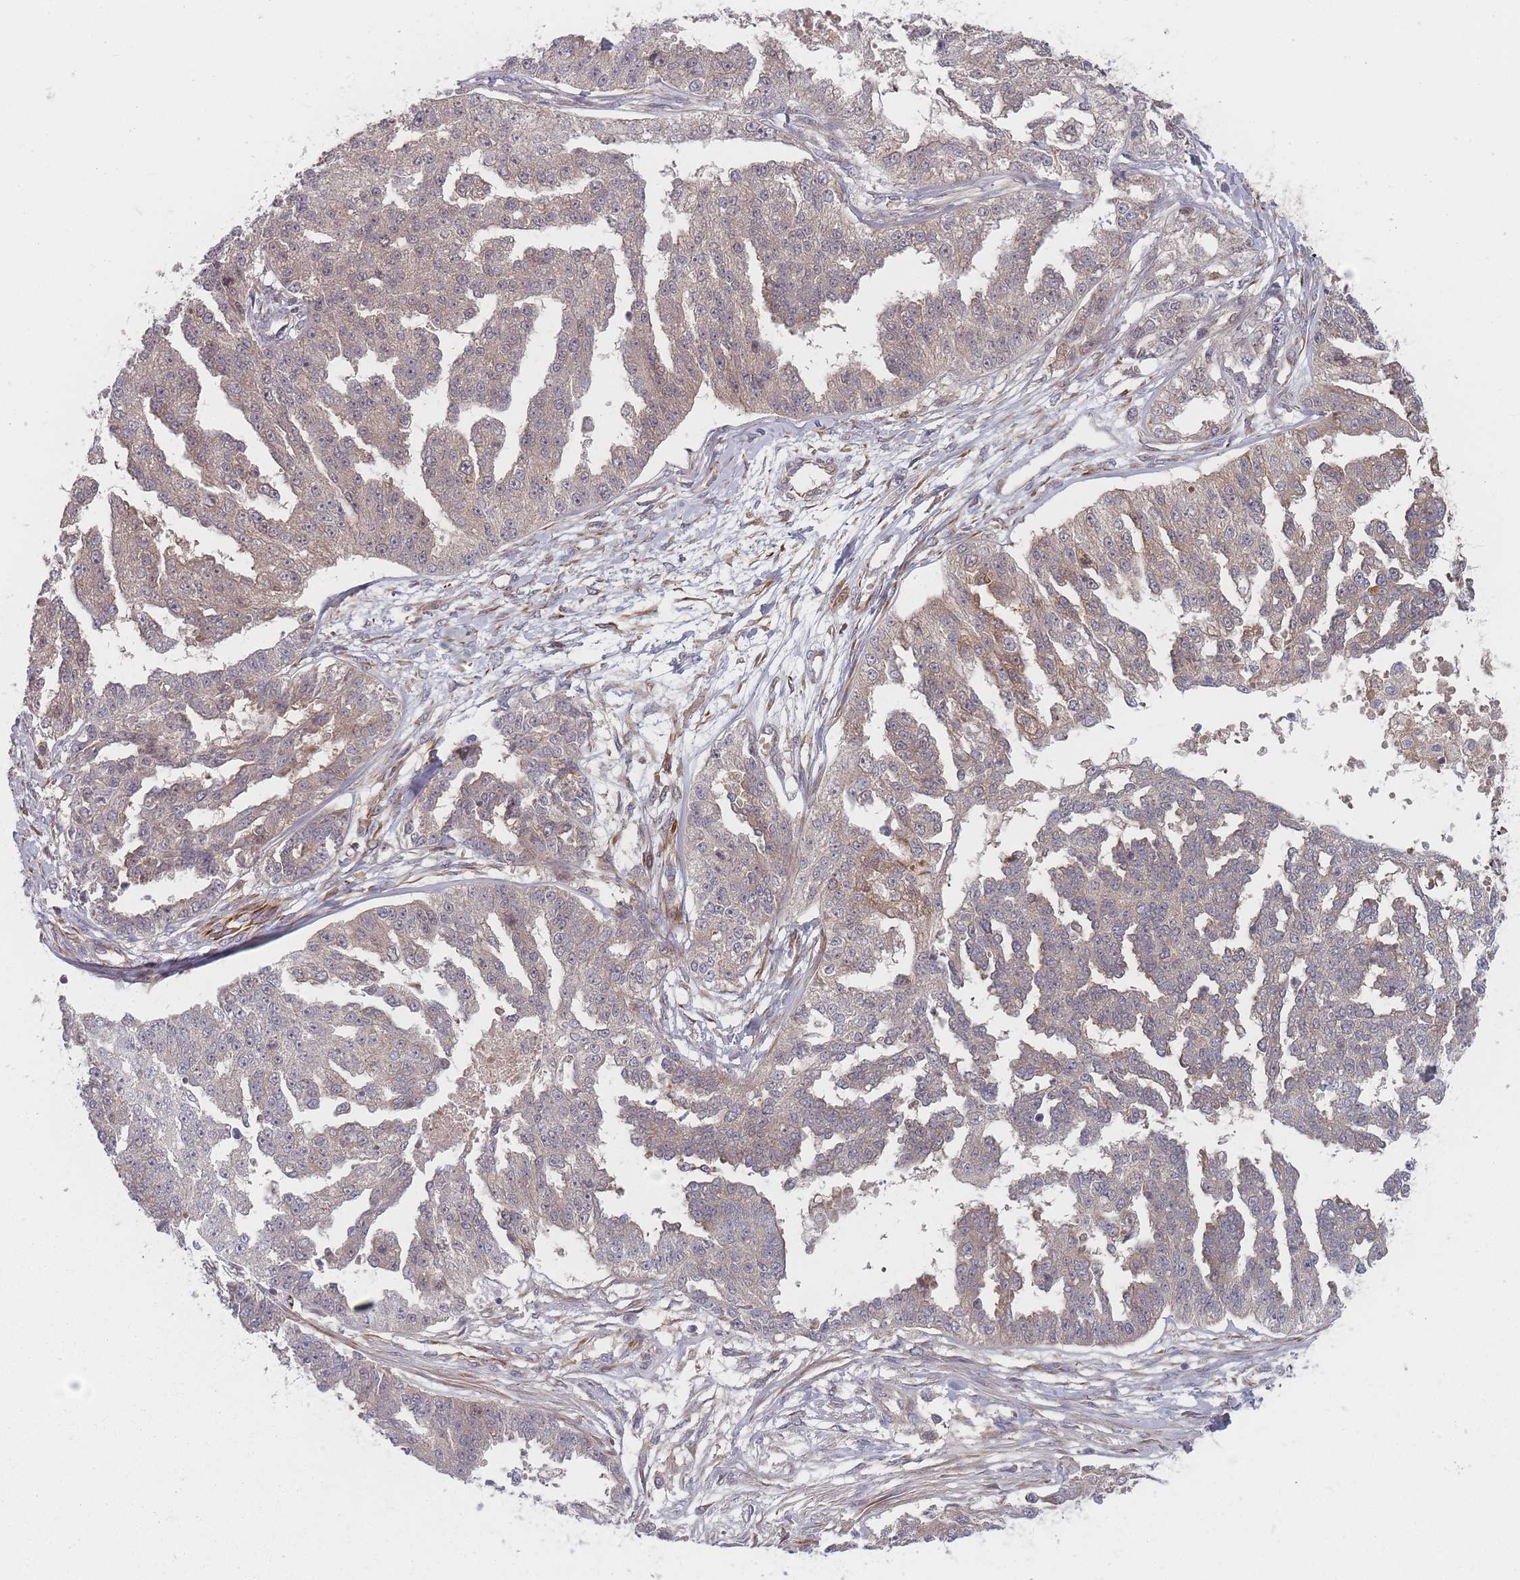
{"staining": {"intensity": "negative", "quantity": "none", "location": "none"}, "tissue": "ovarian cancer", "cell_type": "Tumor cells", "image_type": "cancer", "snomed": [{"axis": "morphology", "description": "Cystadenocarcinoma, serous, NOS"}, {"axis": "topography", "description": "Ovary"}], "caption": "Ovarian cancer was stained to show a protein in brown. There is no significant staining in tumor cells. The staining was performed using DAB (3,3'-diaminobenzidine) to visualize the protein expression in brown, while the nuclei were stained in blue with hematoxylin (Magnification: 20x).", "gene": "EEF1AKMT2", "patient": {"sex": "female", "age": 58}}